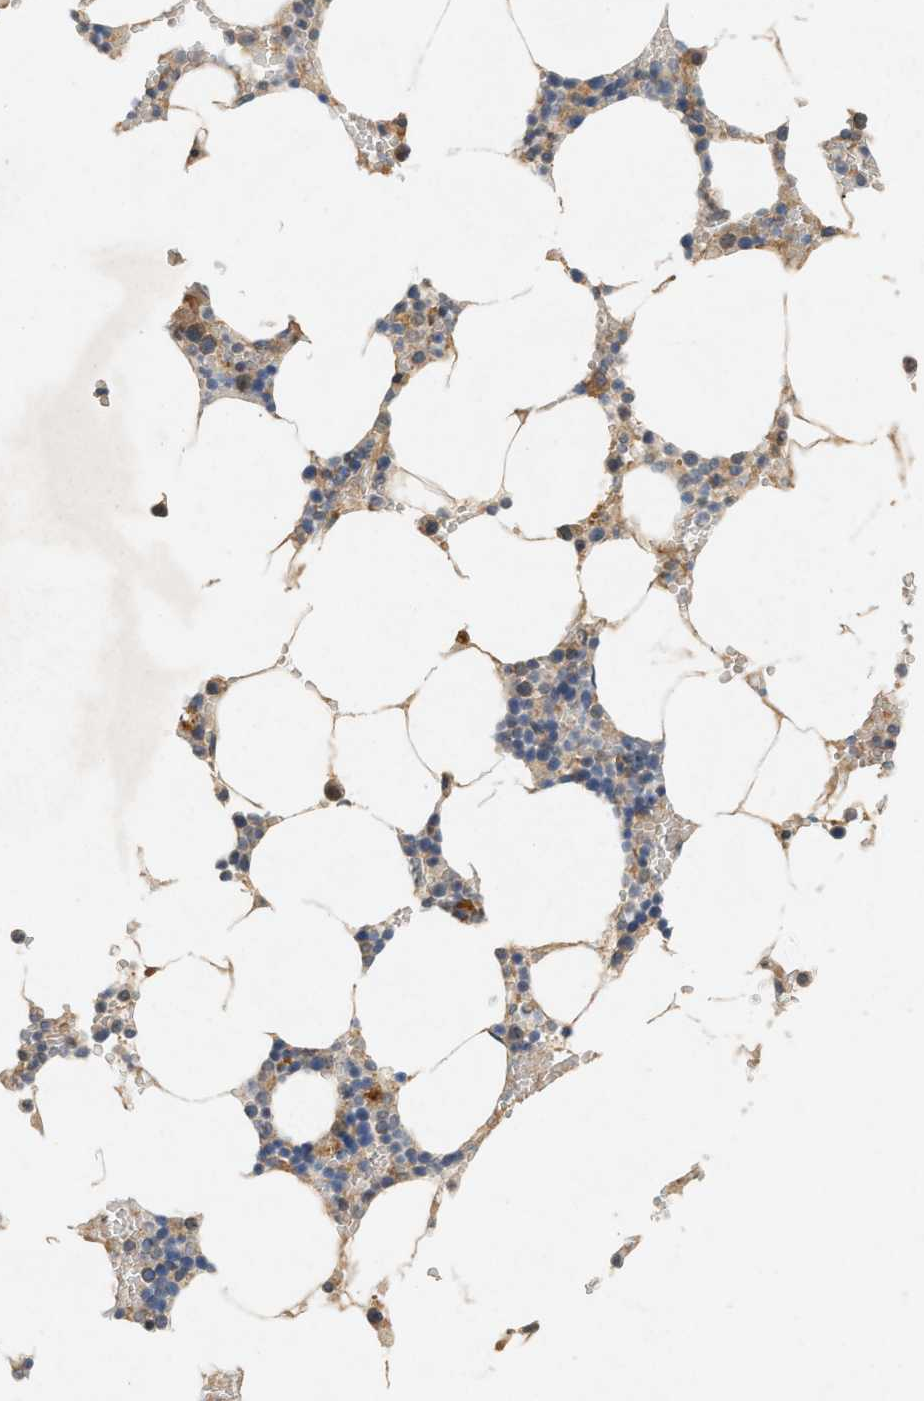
{"staining": {"intensity": "weak", "quantity": "25%-75%", "location": "cytoplasmic/membranous"}, "tissue": "bone marrow", "cell_type": "Hematopoietic cells", "image_type": "normal", "snomed": [{"axis": "morphology", "description": "Normal tissue, NOS"}, {"axis": "topography", "description": "Bone marrow"}], "caption": "DAB (3,3'-diaminobenzidine) immunohistochemical staining of unremarkable human bone marrow exhibits weak cytoplasmic/membranous protein positivity in about 25%-75% of hematopoietic cells.", "gene": "DCAF7", "patient": {"sex": "male", "age": 70}}